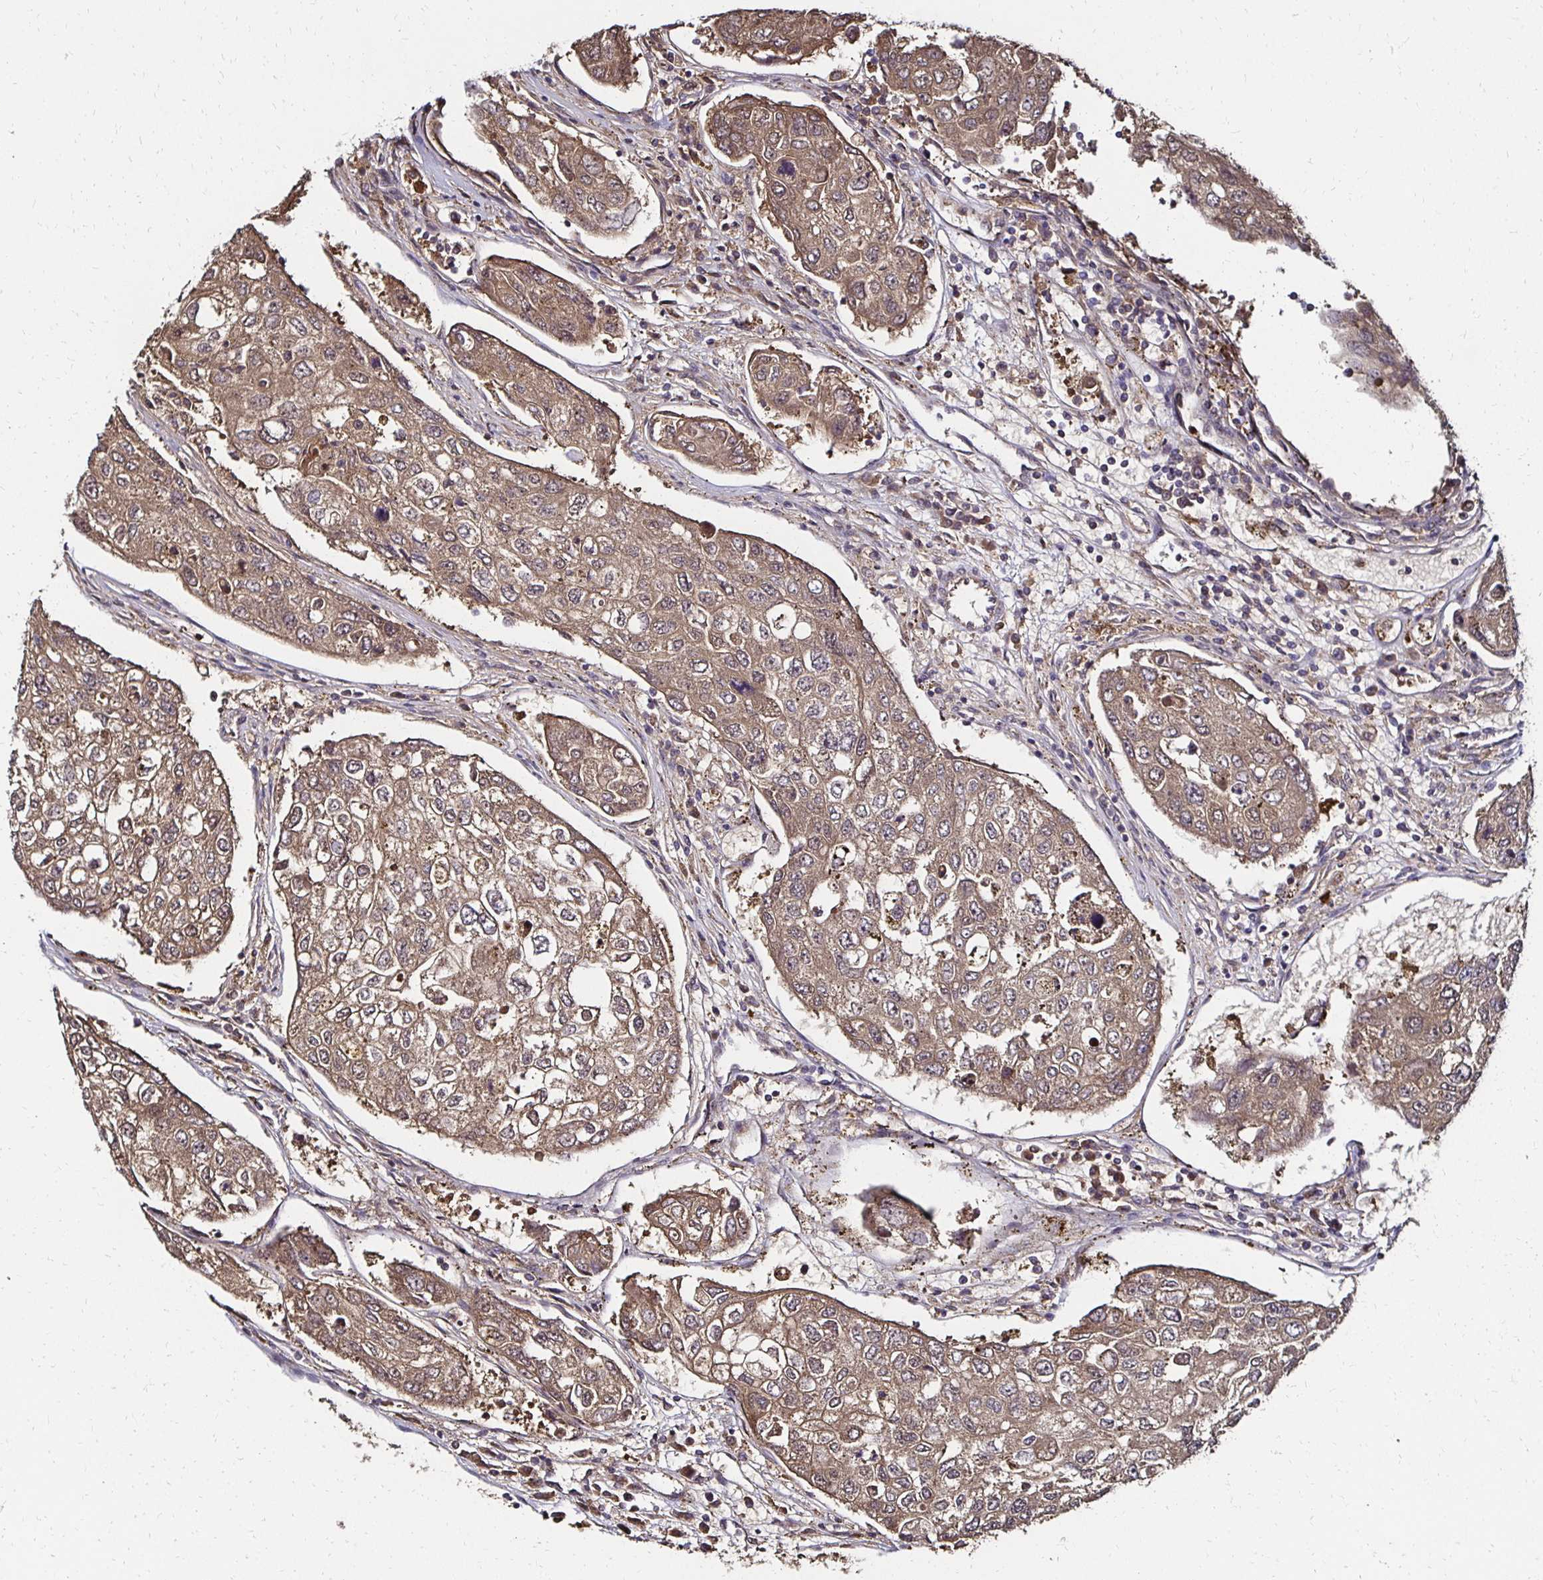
{"staining": {"intensity": "weak", "quantity": ">75%", "location": "cytoplasmic/membranous"}, "tissue": "urothelial cancer", "cell_type": "Tumor cells", "image_type": "cancer", "snomed": [{"axis": "morphology", "description": "Urothelial carcinoma, High grade"}, {"axis": "topography", "description": "Lymph node"}, {"axis": "topography", "description": "Urinary bladder"}], "caption": "Immunohistochemical staining of urothelial carcinoma (high-grade) shows low levels of weak cytoplasmic/membranous protein expression in about >75% of tumor cells.", "gene": "TXN", "patient": {"sex": "male", "age": 51}}